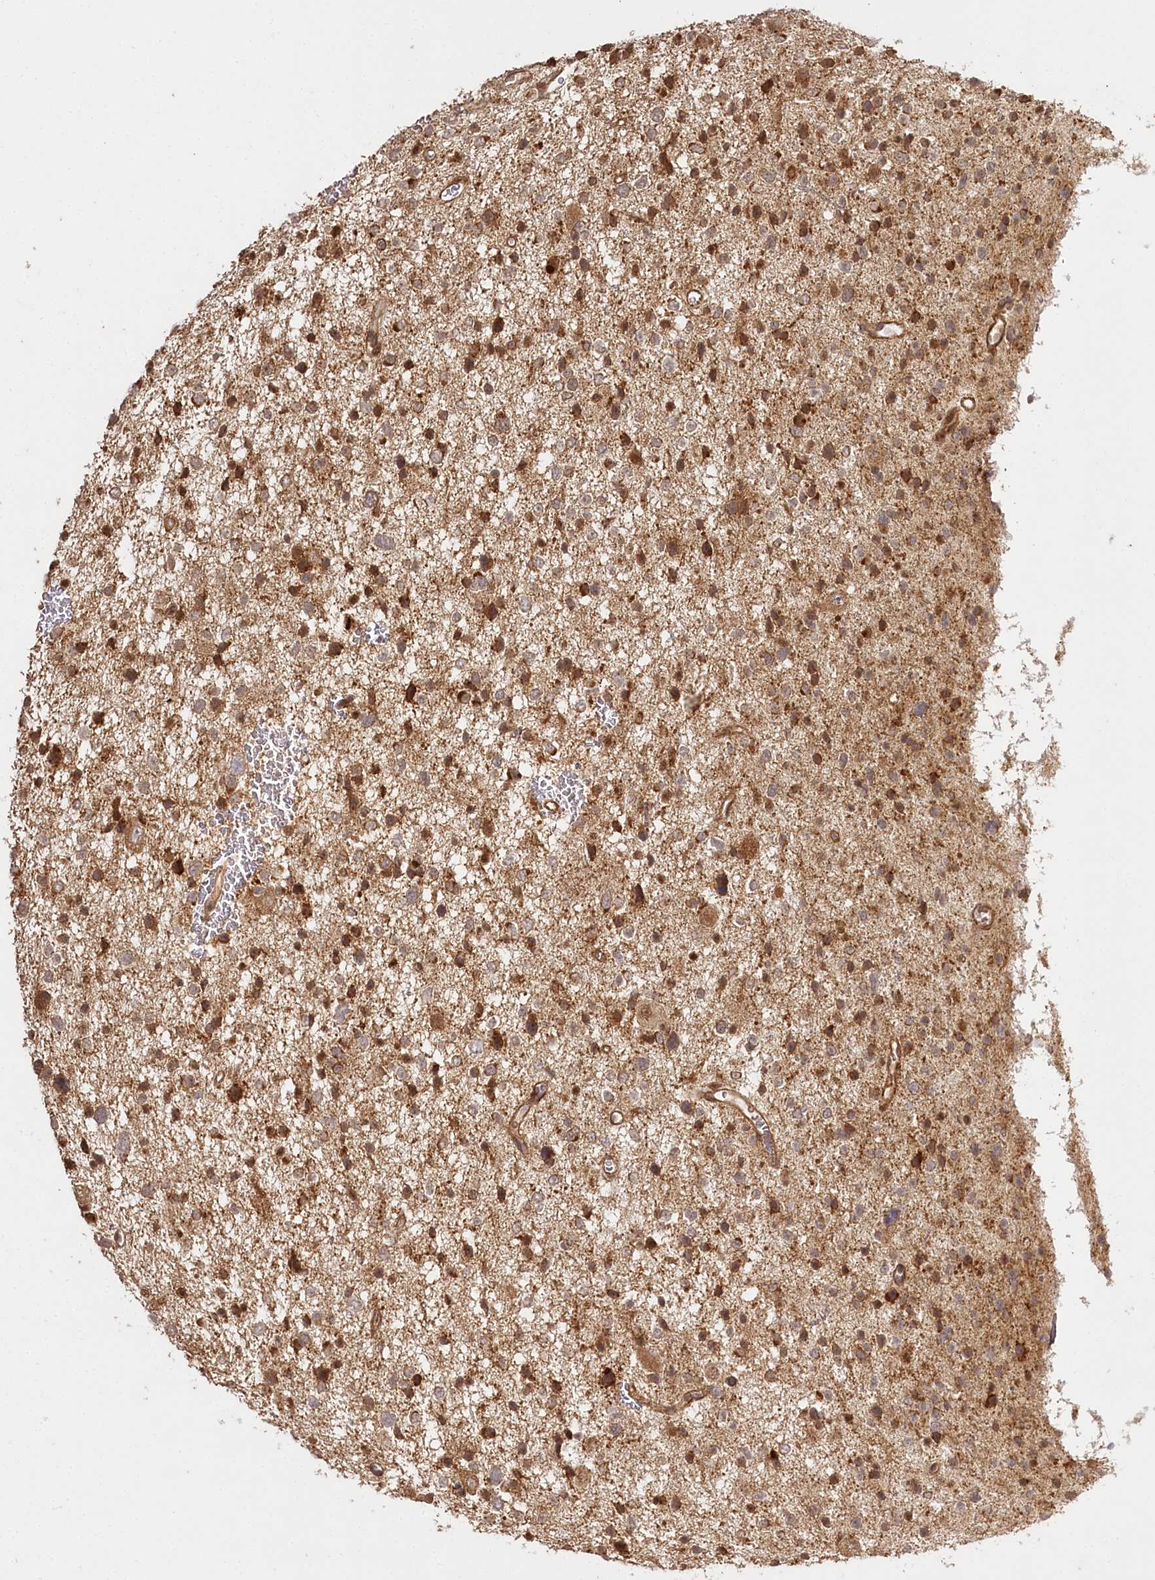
{"staining": {"intensity": "strong", "quantity": ">75%", "location": "nuclear"}, "tissue": "glioma", "cell_type": "Tumor cells", "image_type": "cancer", "snomed": [{"axis": "morphology", "description": "Glioma, malignant, Low grade"}, {"axis": "topography", "description": "Brain"}], "caption": "An image of human glioma stained for a protein exhibits strong nuclear brown staining in tumor cells.", "gene": "ULK2", "patient": {"sex": "female", "age": 37}}